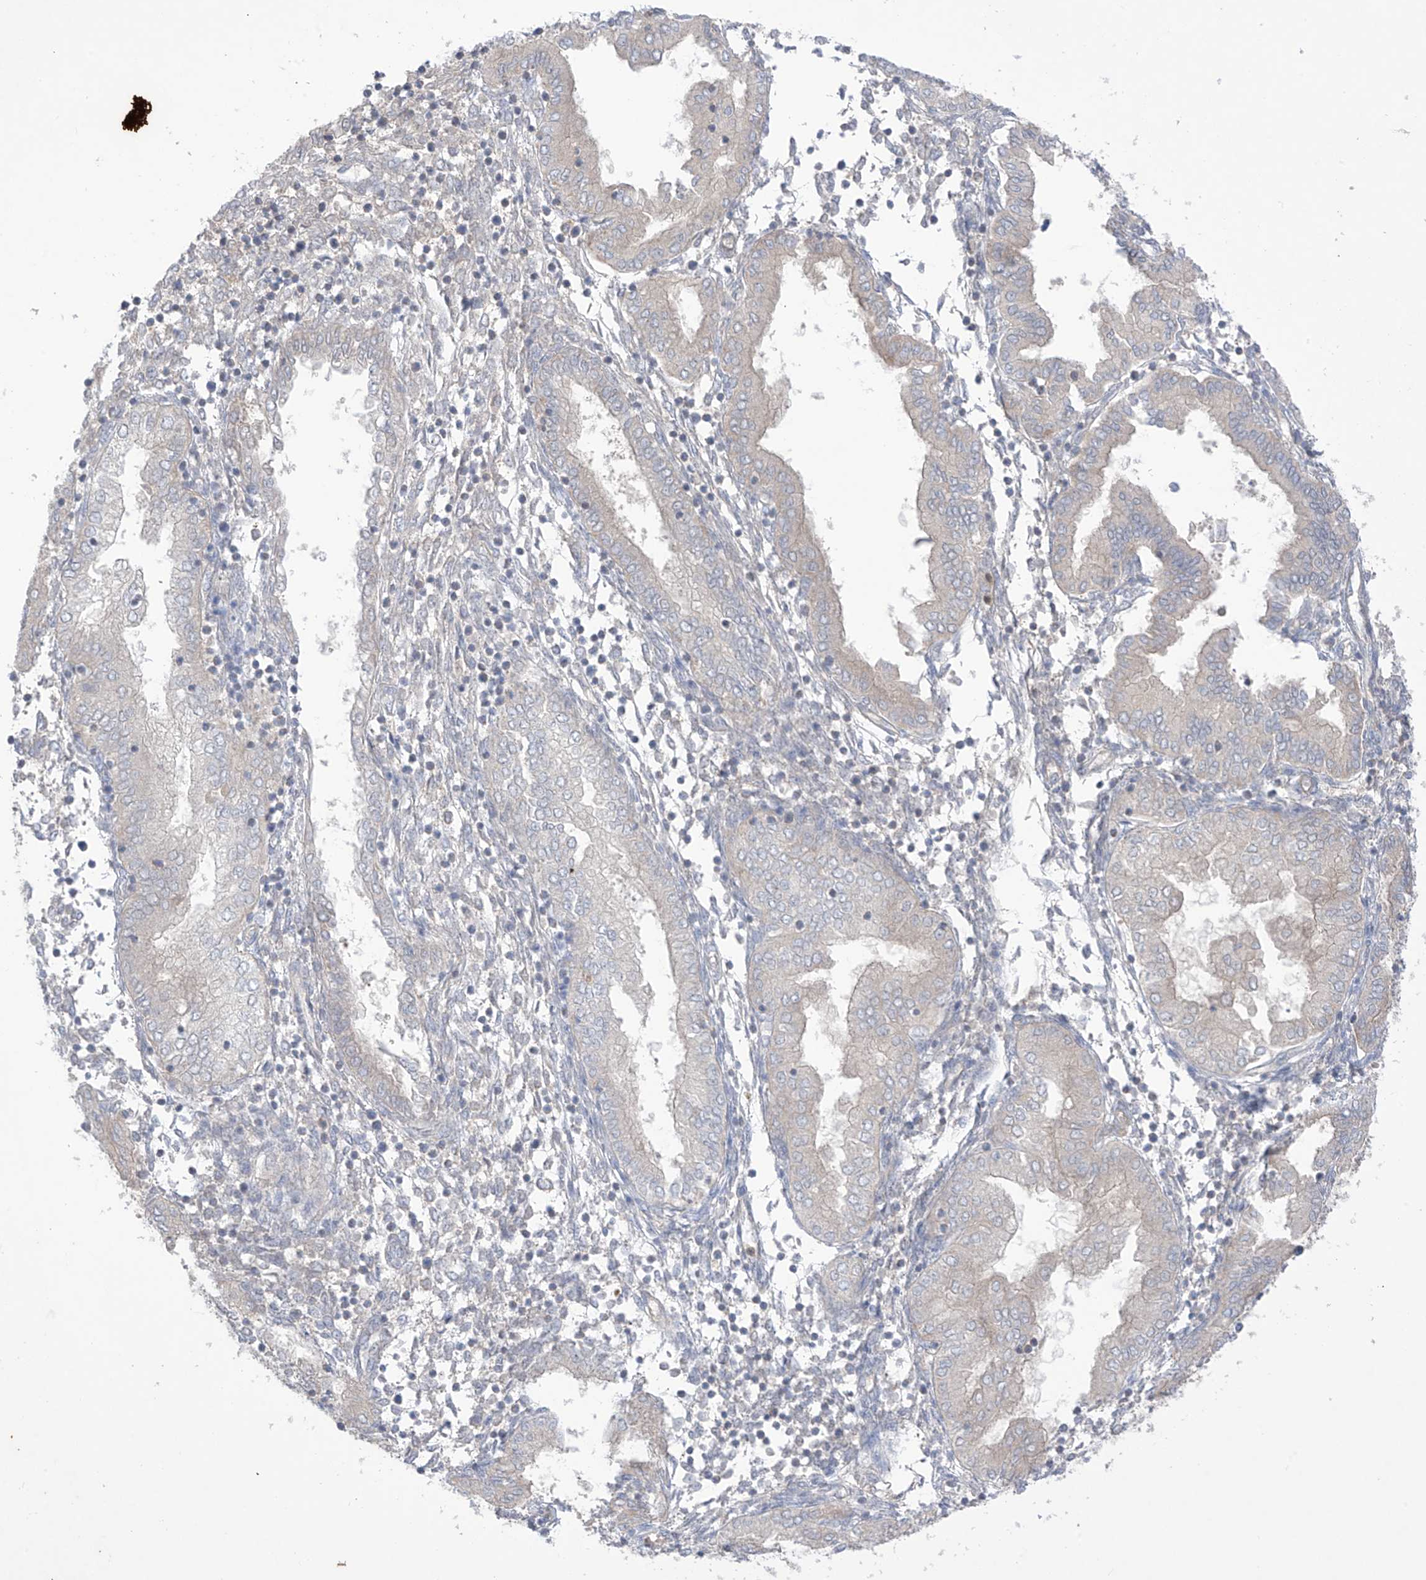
{"staining": {"intensity": "negative", "quantity": "none", "location": "none"}, "tissue": "endometrium", "cell_type": "Cells in endometrial stroma", "image_type": "normal", "snomed": [{"axis": "morphology", "description": "Normal tissue, NOS"}, {"axis": "topography", "description": "Endometrium"}], "caption": "There is no significant staining in cells in endometrial stroma of endometrium. The staining was performed using DAB (3,3'-diaminobenzidine) to visualize the protein expression in brown, while the nuclei were stained in blue with hematoxylin (Magnification: 20x).", "gene": "TRMU", "patient": {"sex": "female", "age": 53}}